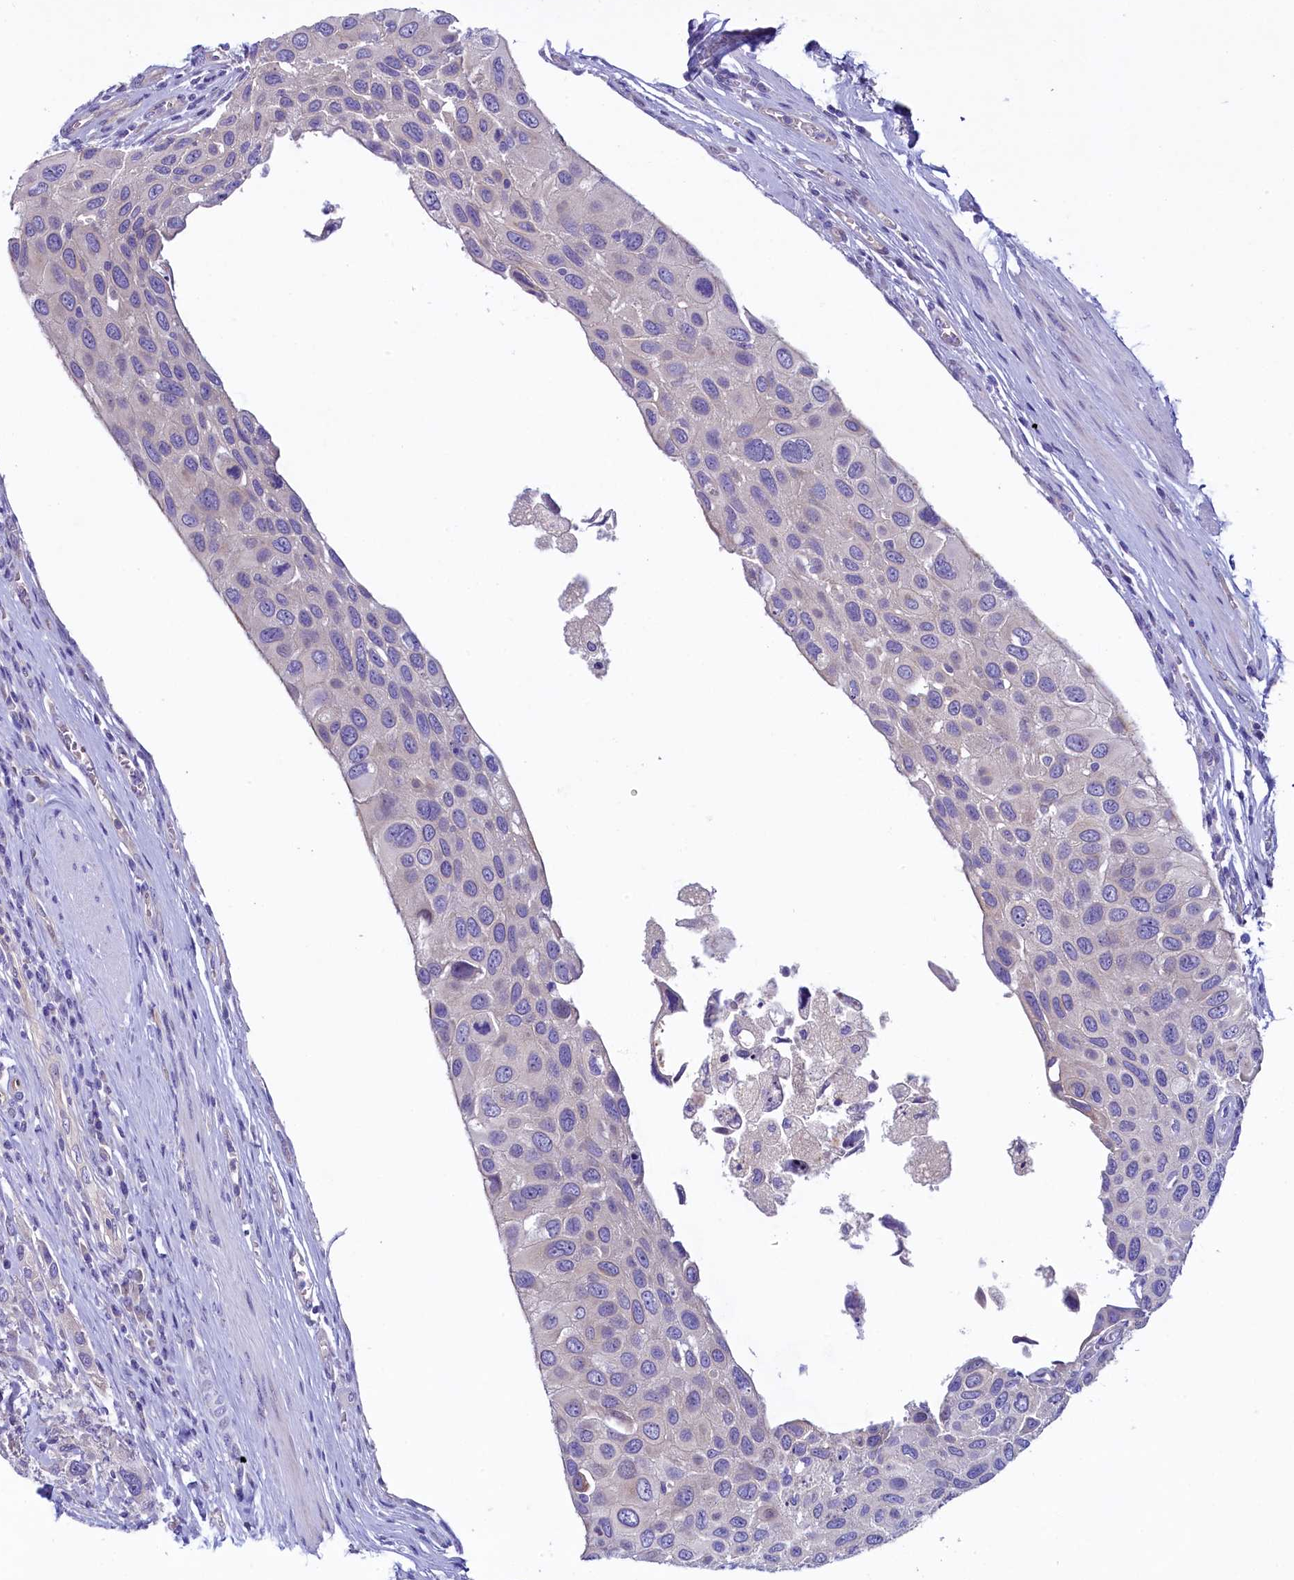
{"staining": {"intensity": "negative", "quantity": "none", "location": "none"}, "tissue": "urothelial cancer", "cell_type": "Tumor cells", "image_type": "cancer", "snomed": [{"axis": "morphology", "description": "Urothelial carcinoma, High grade"}, {"axis": "topography", "description": "Urinary bladder"}], "caption": "Urothelial cancer stained for a protein using immunohistochemistry reveals no staining tumor cells.", "gene": "KRBOX5", "patient": {"sex": "male", "age": 50}}